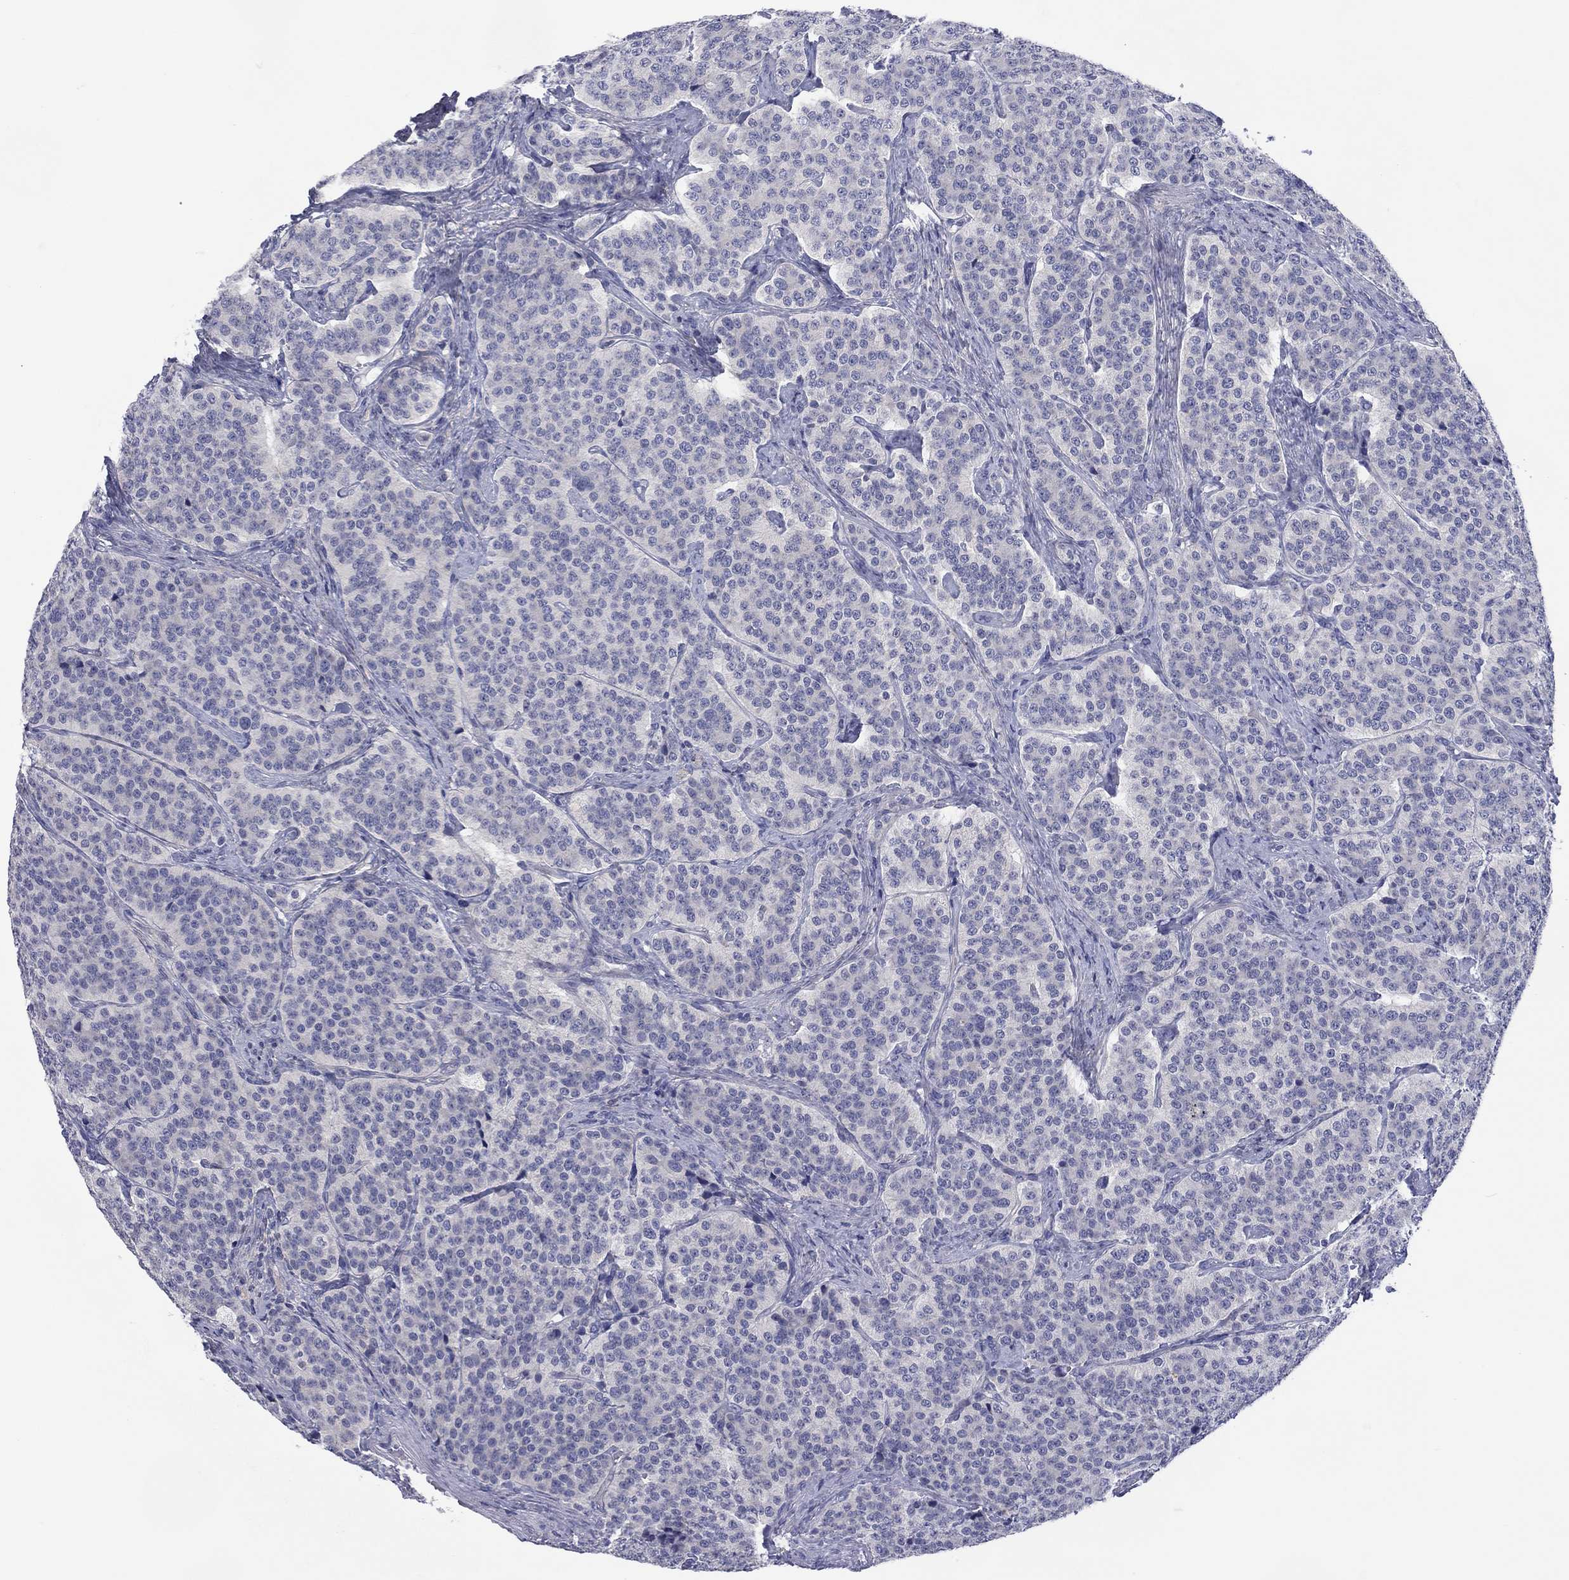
{"staining": {"intensity": "negative", "quantity": "none", "location": "none"}, "tissue": "carcinoid", "cell_type": "Tumor cells", "image_type": "cancer", "snomed": [{"axis": "morphology", "description": "Carcinoid, malignant, NOS"}, {"axis": "topography", "description": "Small intestine"}], "caption": "A micrograph of human carcinoid (malignant) is negative for staining in tumor cells.", "gene": "CYP2B6", "patient": {"sex": "female", "age": 58}}